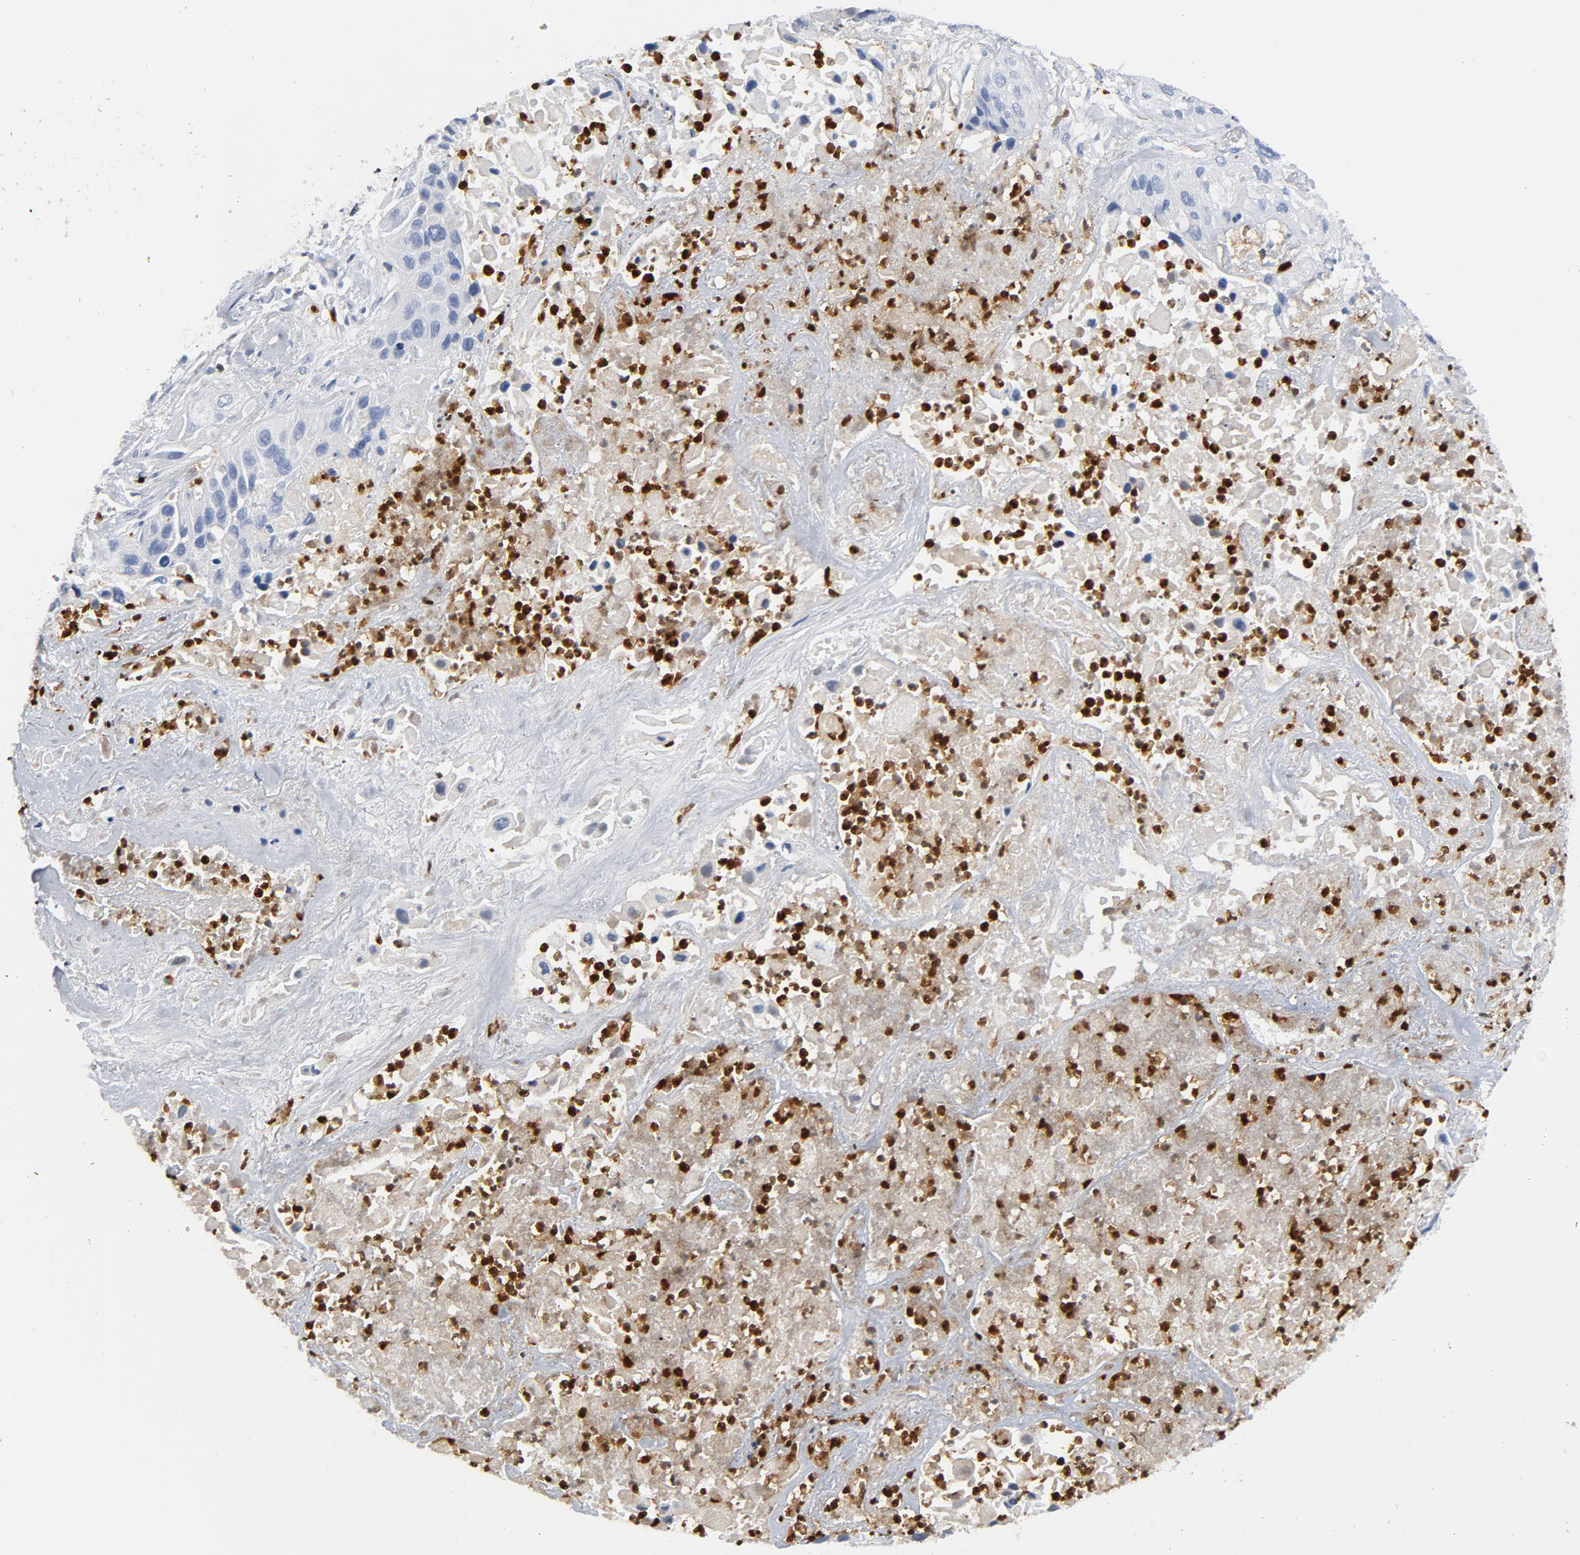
{"staining": {"intensity": "strong", "quantity": ">75%", "location": "nuclear"}, "tissue": "lung cancer", "cell_type": "Tumor cells", "image_type": "cancer", "snomed": [{"axis": "morphology", "description": "Squamous cell carcinoma, NOS"}, {"axis": "topography", "description": "Lung"}], "caption": "An image showing strong nuclear expression in approximately >75% of tumor cells in lung cancer, as visualized by brown immunohistochemical staining.", "gene": "NCF1", "patient": {"sex": "female", "age": 76}}